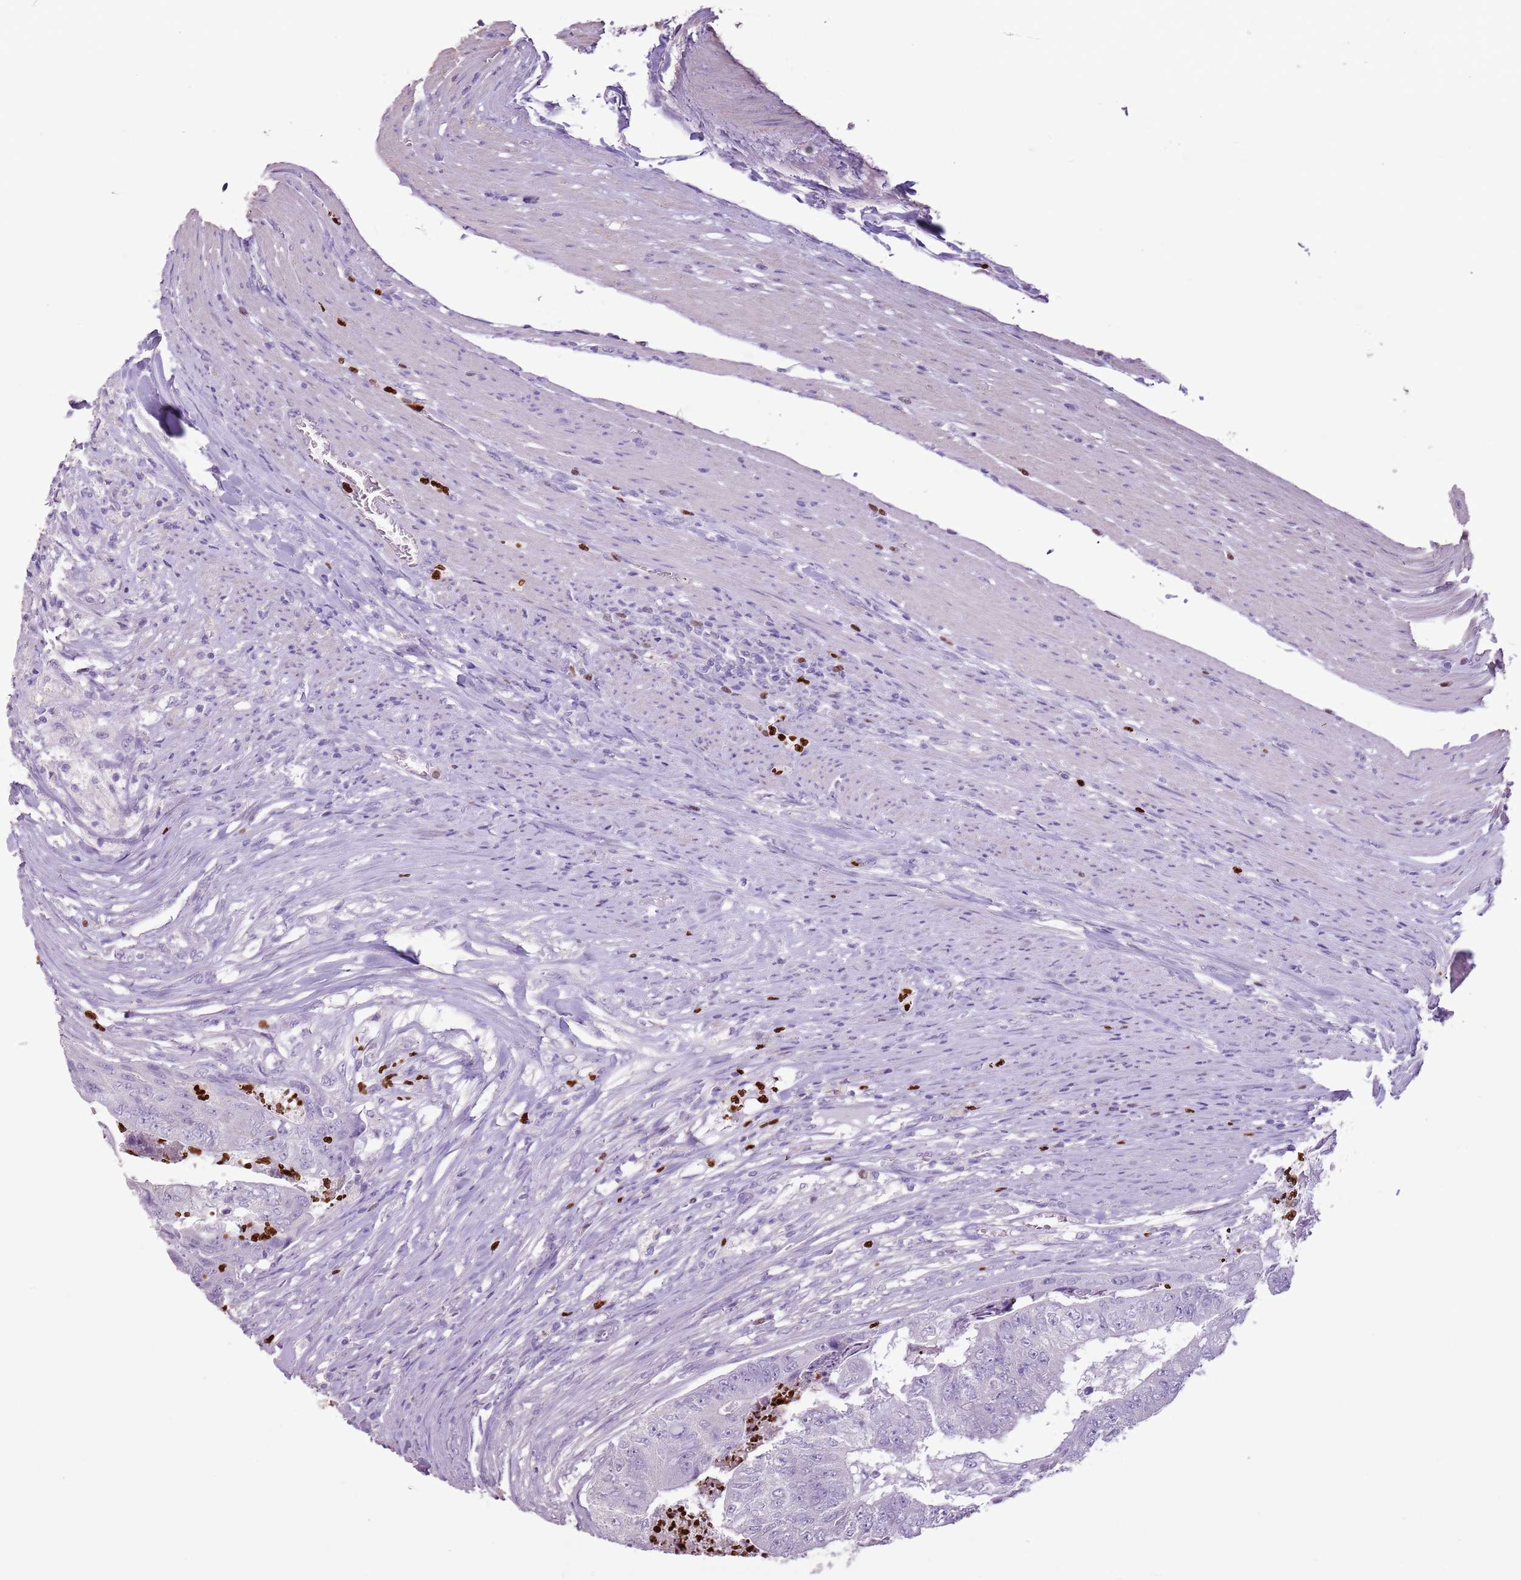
{"staining": {"intensity": "negative", "quantity": "none", "location": "none"}, "tissue": "colorectal cancer", "cell_type": "Tumor cells", "image_type": "cancer", "snomed": [{"axis": "morphology", "description": "Adenocarcinoma, NOS"}, {"axis": "topography", "description": "Colon"}], "caption": "This photomicrograph is of colorectal cancer stained with immunohistochemistry to label a protein in brown with the nuclei are counter-stained blue. There is no positivity in tumor cells.", "gene": "CELF6", "patient": {"sex": "female", "age": 67}}